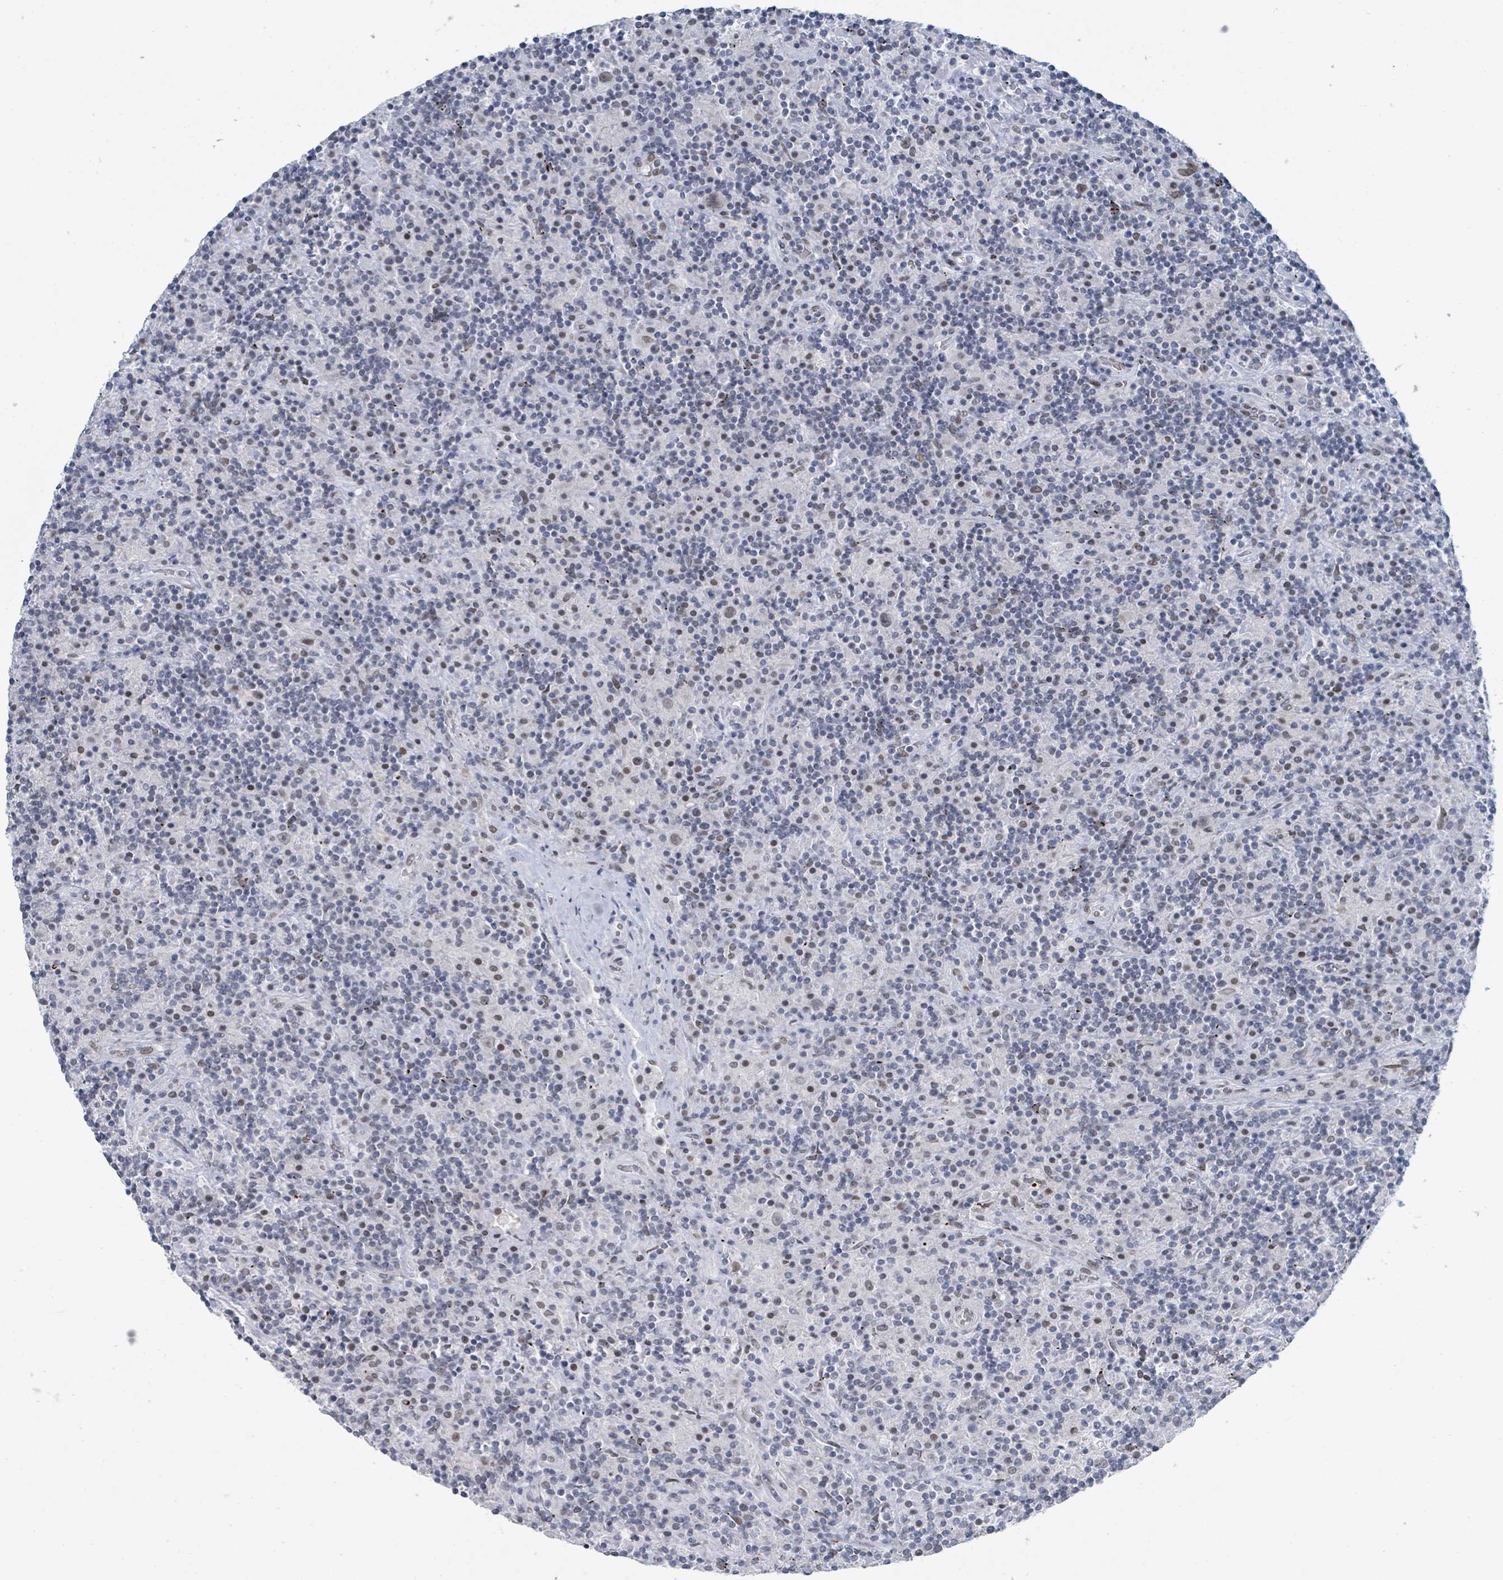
{"staining": {"intensity": "weak", "quantity": ">75%", "location": "nuclear"}, "tissue": "lymphoma", "cell_type": "Tumor cells", "image_type": "cancer", "snomed": [{"axis": "morphology", "description": "Hodgkin's disease, NOS"}, {"axis": "topography", "description": "Lymph node"}], "caption": "The immunohistochemical stain highlights weak nuclear staining in tumor cells of lymphoma tissue.", "gene": "EHMT2", "patient": {"sex": "male", "age": 70}}